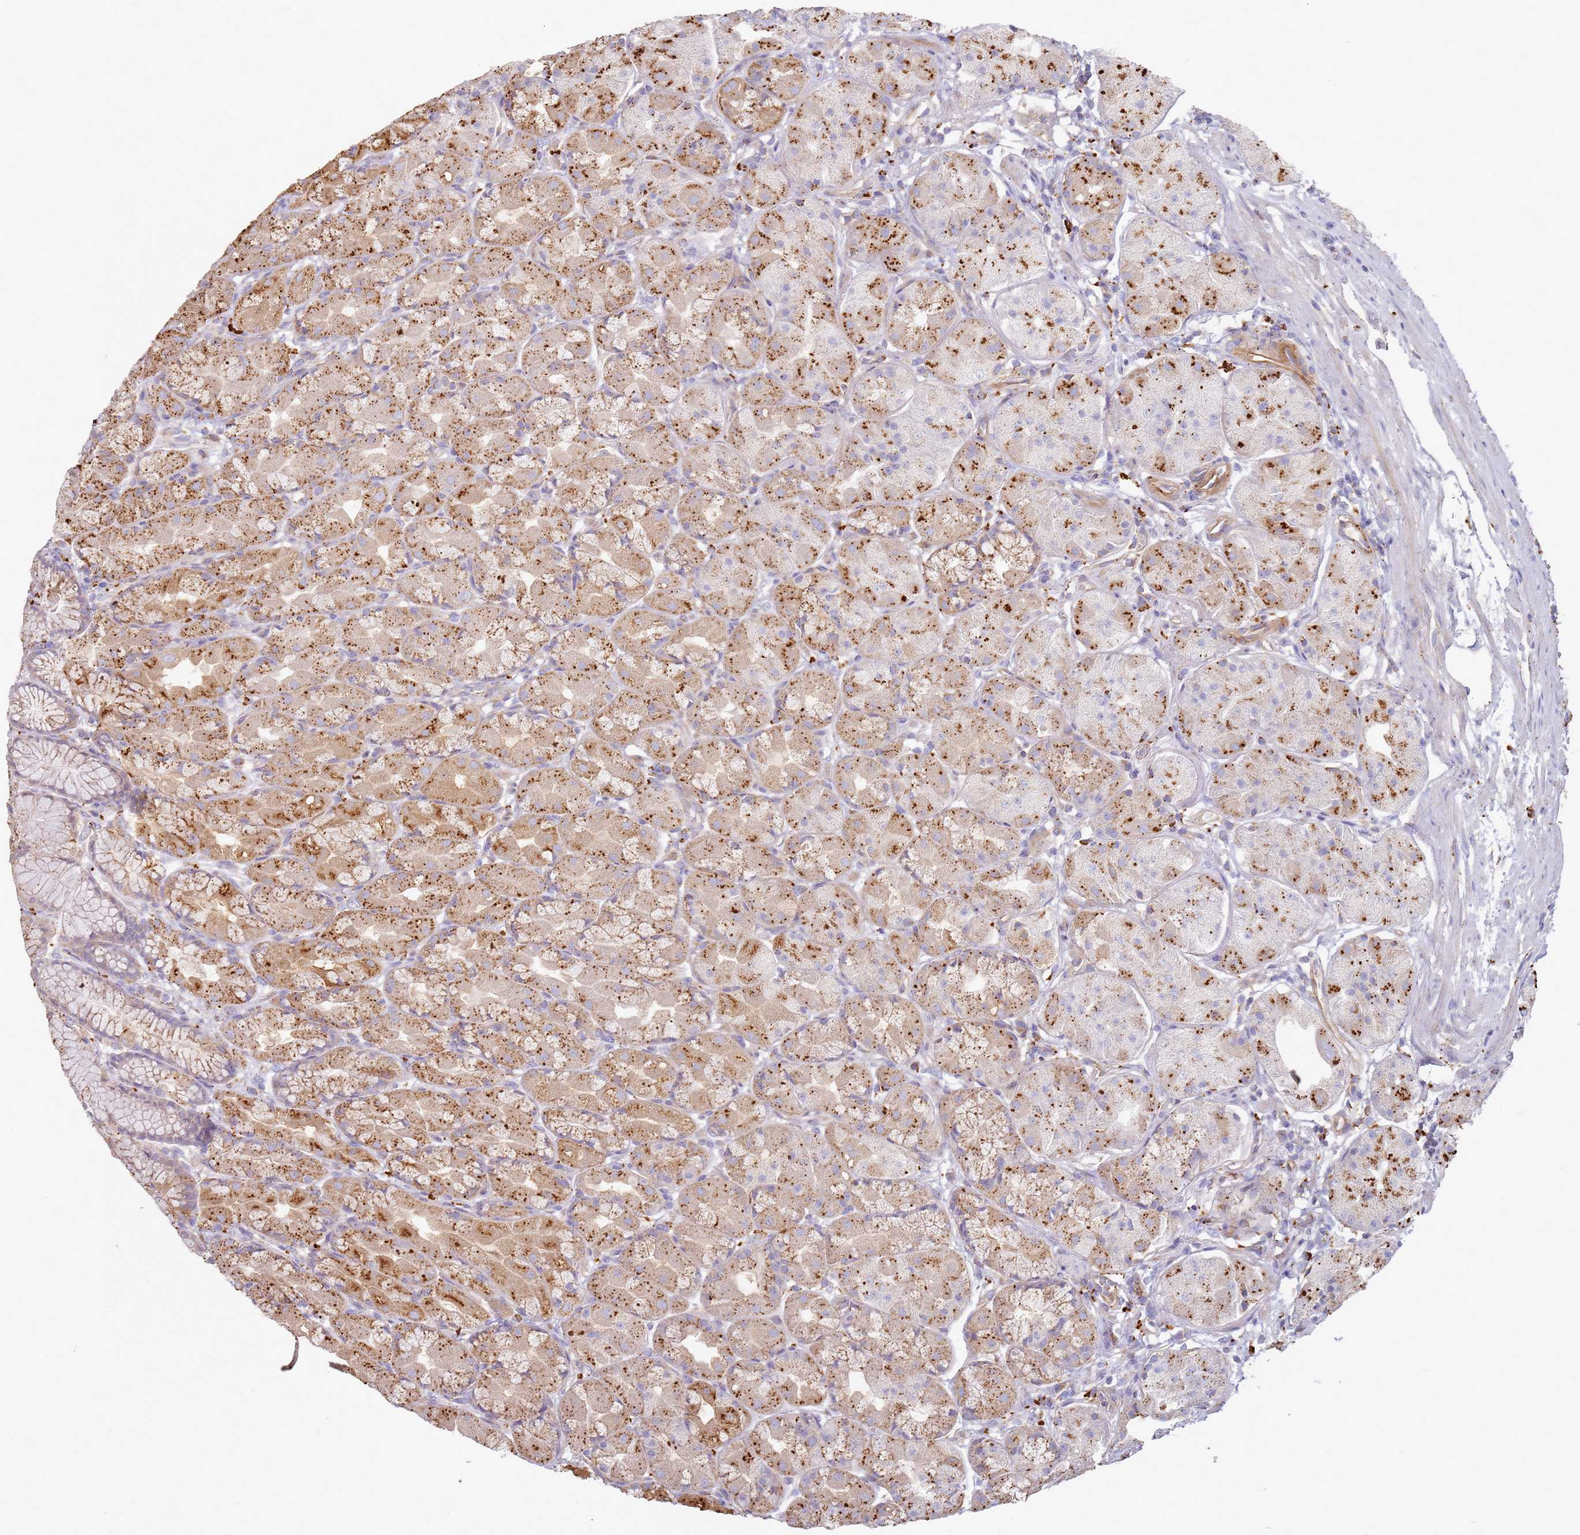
{"staining": {"intensity": "moderate", "quantity": ">75%", "location": "cytoplasmic/membranous"}, "tissue": "stomach", "cell_type": "Glandular cells", "image_type": "normal", "snomed": [{"axis": "morphology", "description": "Normal tissue, NOS"}, {"axis": "topography", "description": "Stomach"}], "caption": "The histopathology image demonstrates staining of normal stomach, revealing moderate cytoplasmic/membranous protein positivity (brown color) within glandular cells.", "gene": "TMEM229B", "patient": {"sex": "male", "age": 57}}